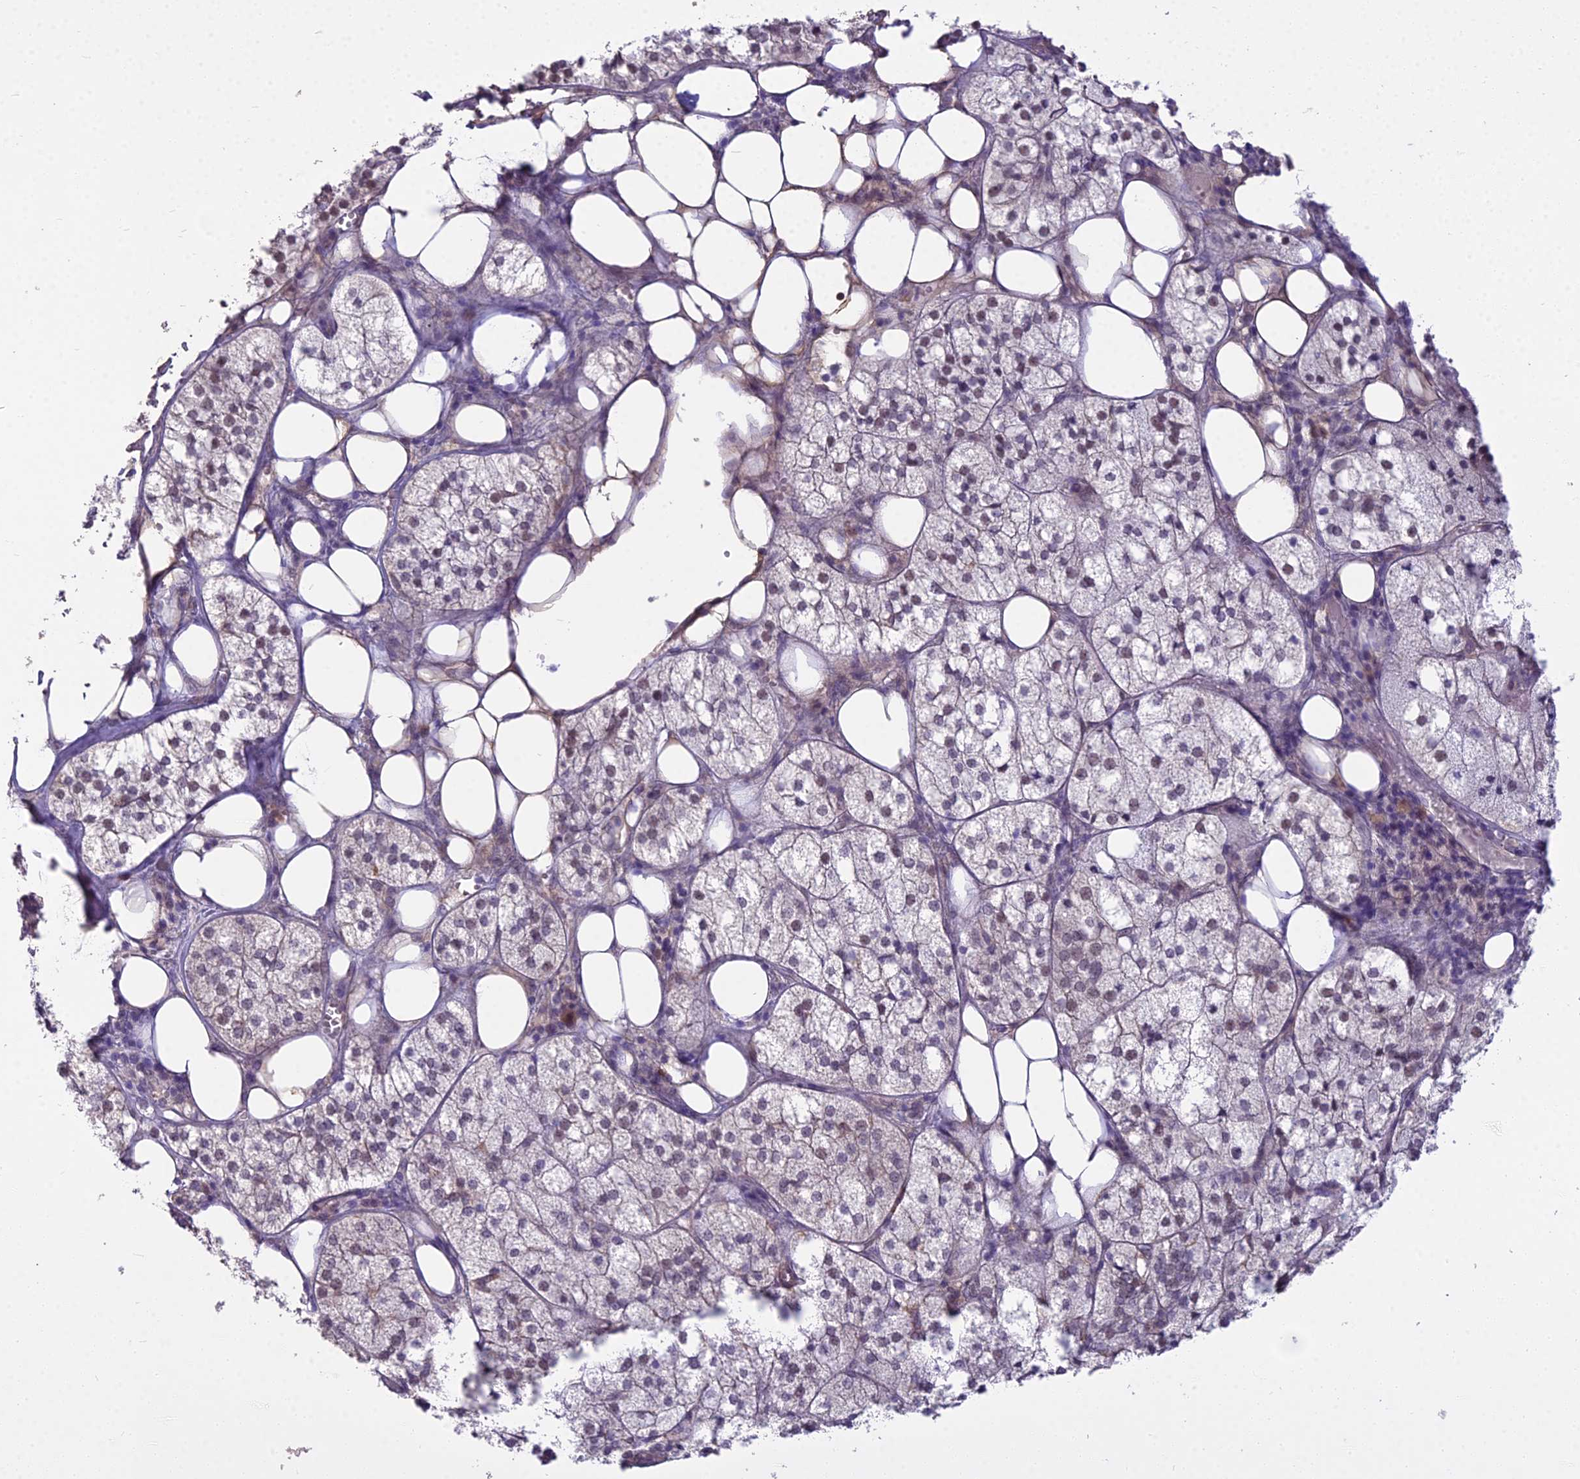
{"staining": {"intensity": "weak", "quantity": "<25%", "location": "cytoplasmic/membranous,nuclear"}, "tissue": "adrenal gland", "cell_type": "Glandular cells", "image_type": "normal", "snomed": [{"axis": "morphology", "description": "Normal tissue, NOS"}, {"axis": "topography", "description": "Adrenal gland"}], "caption": "Adrenal gland stained for a protein using immunohistochemistry (IHC) shows no positivity glandular cells.", "gene": "BLNK", "patient": {"sex": "female", "age": 61}}